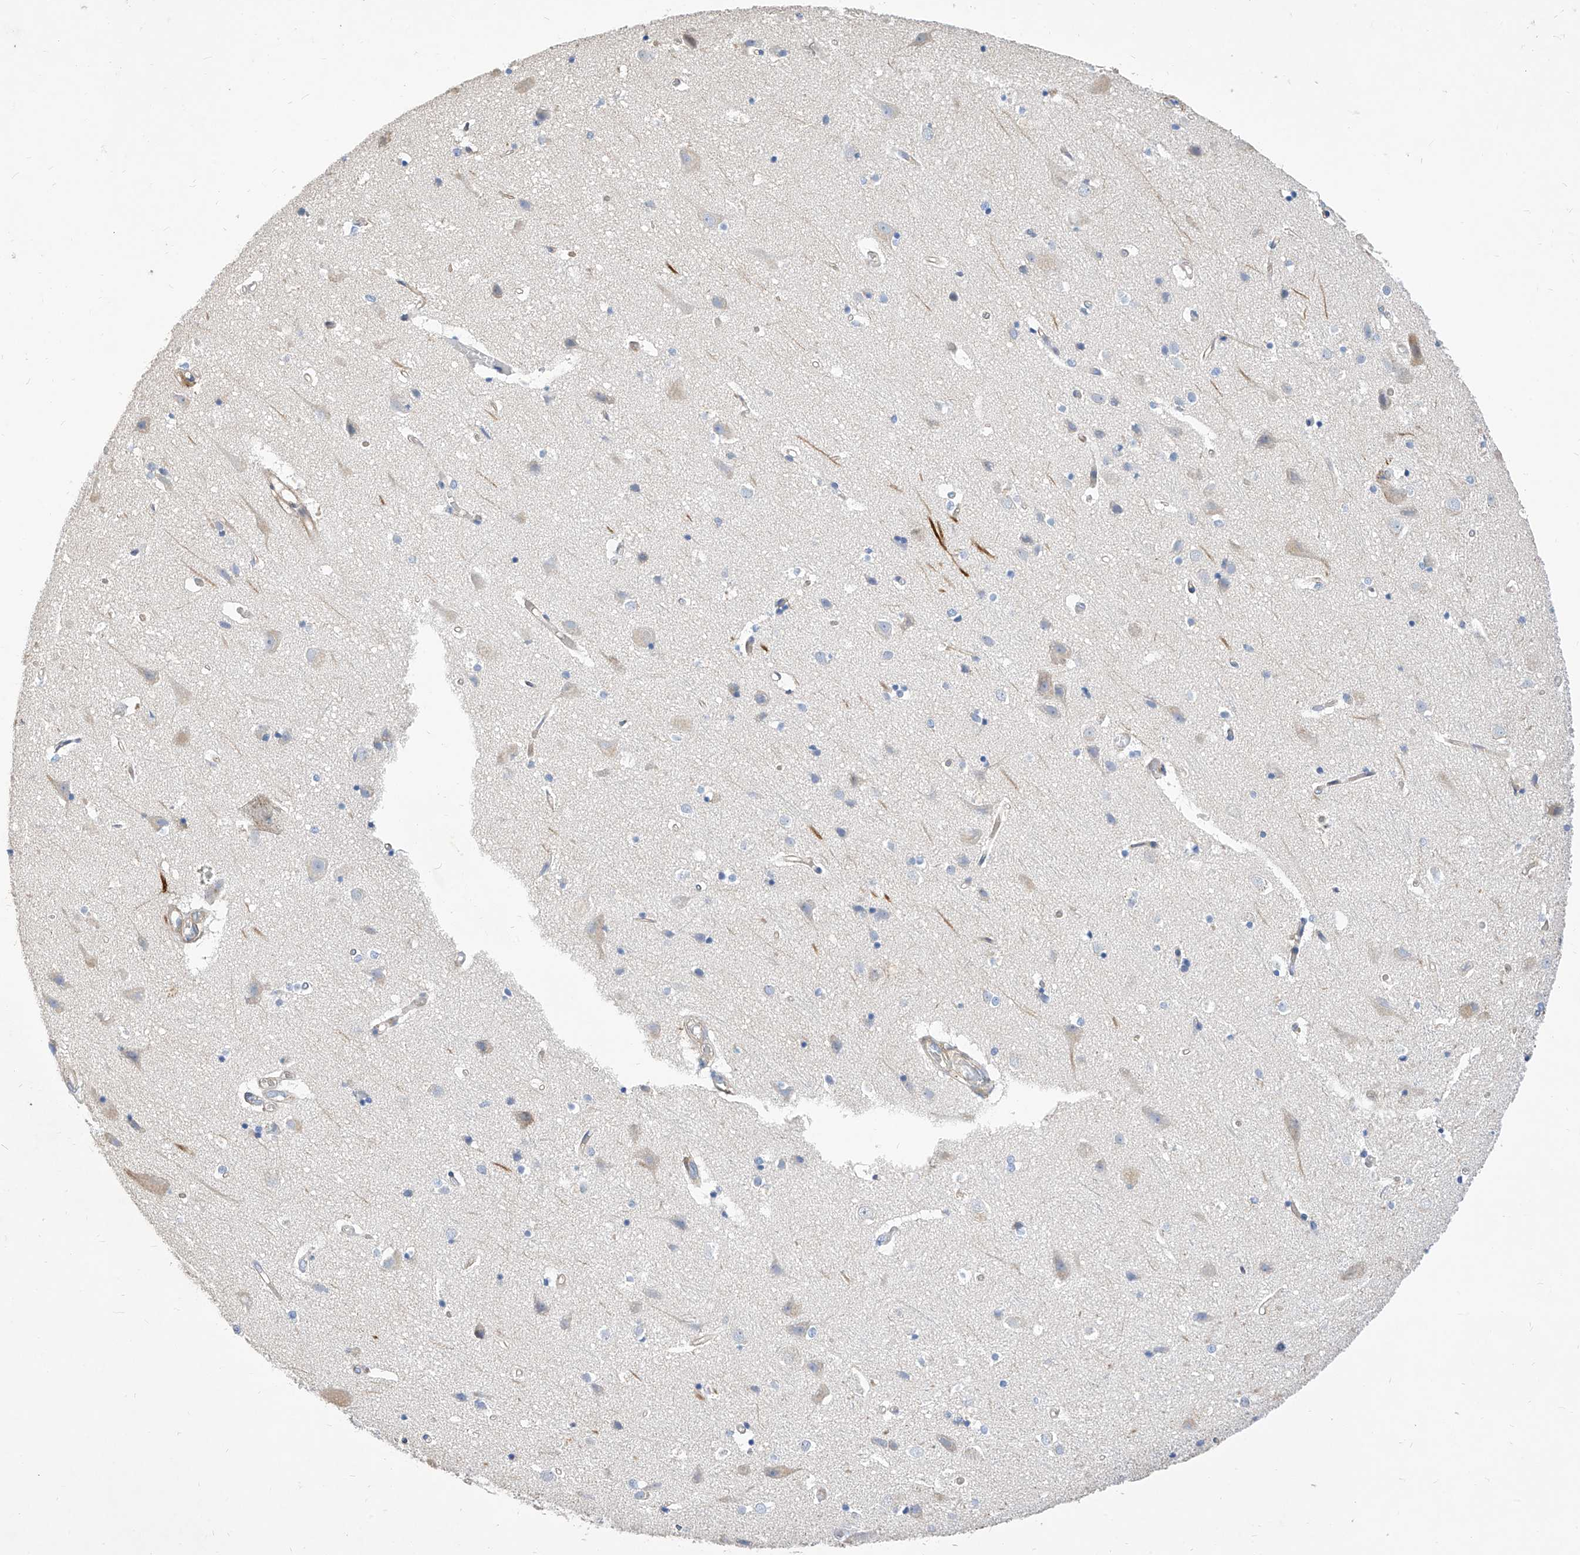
{"staining": {"intensity": "negative", "quantity": "none", "location": "none"}, "tissue": "cerebral cortex", "cell_type": "Endothelial cells", "image_type": "normal", "snomed": [{"axis": "morphology", "description": "Normal tissue, NOS"}, {"axis": "topography", "description": "Cerebral cortex"}], "caption": "Cerebral cortex was stained to show a protein in brown. There is no significant expression in endothelial cells. (DAB IHC, high magnification).", "gene": "SCGB2A1", "patient": {"sex": "male", "age": 54}}